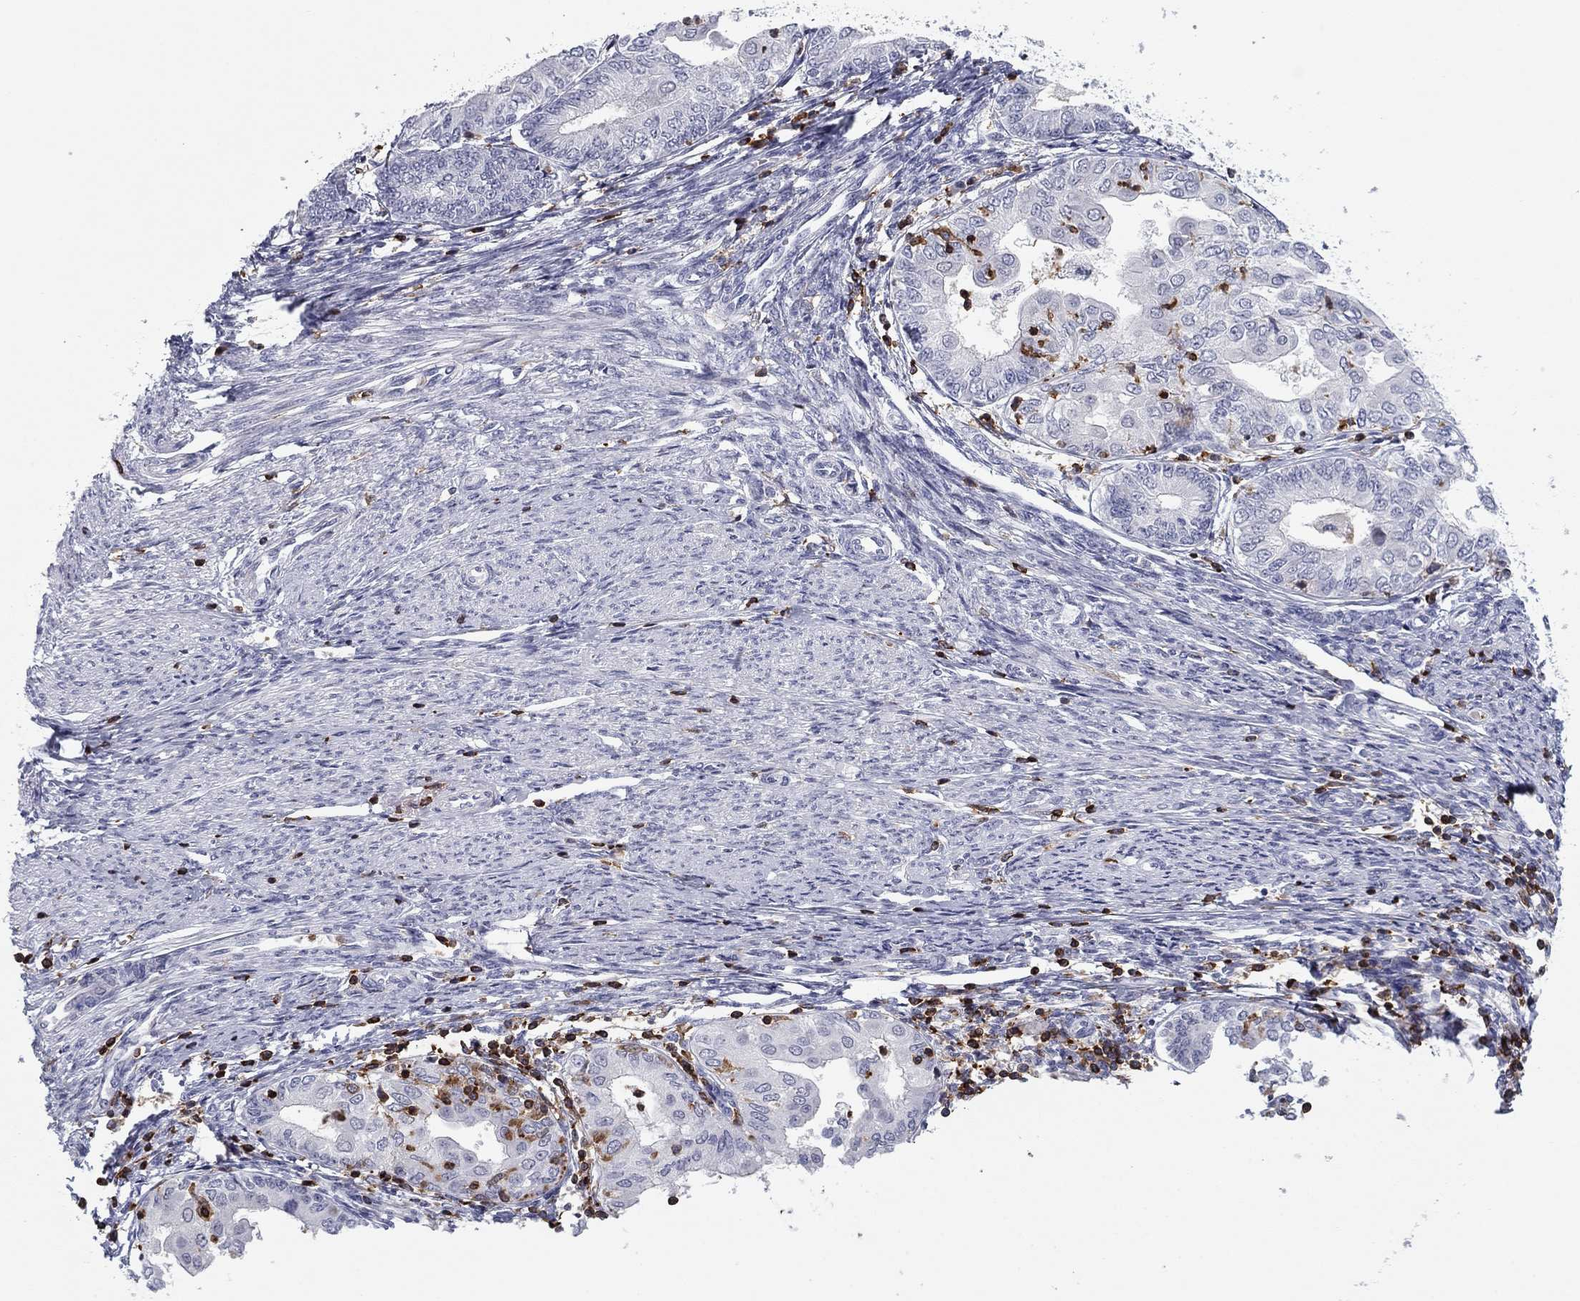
{"staining": {"intensity": "negative", "quantity": "none", "location": "none"}, "tissue": "endometrial cancer", "cell_type": "Tumor cells", "image_type": "cancer", "snomed": [{"axis": "morphology", "description": "Adenocarcinoma, NOS"}, {"axis": "topography", "description": "Endometrium"}], "caption": "Immunohistochemistry image of neoplastic tissue: human adenocarcinoma (endometrial) stained with DAB (3,3'-diaminobenzidine) shows no significant protein positivity in tumor cells. (Brightfield microscopy of DAB immunohistochemistry (IHC) at high magnification).", "gene": "ARHGAP27", "patient": {"sex": "female", "age": 68}}